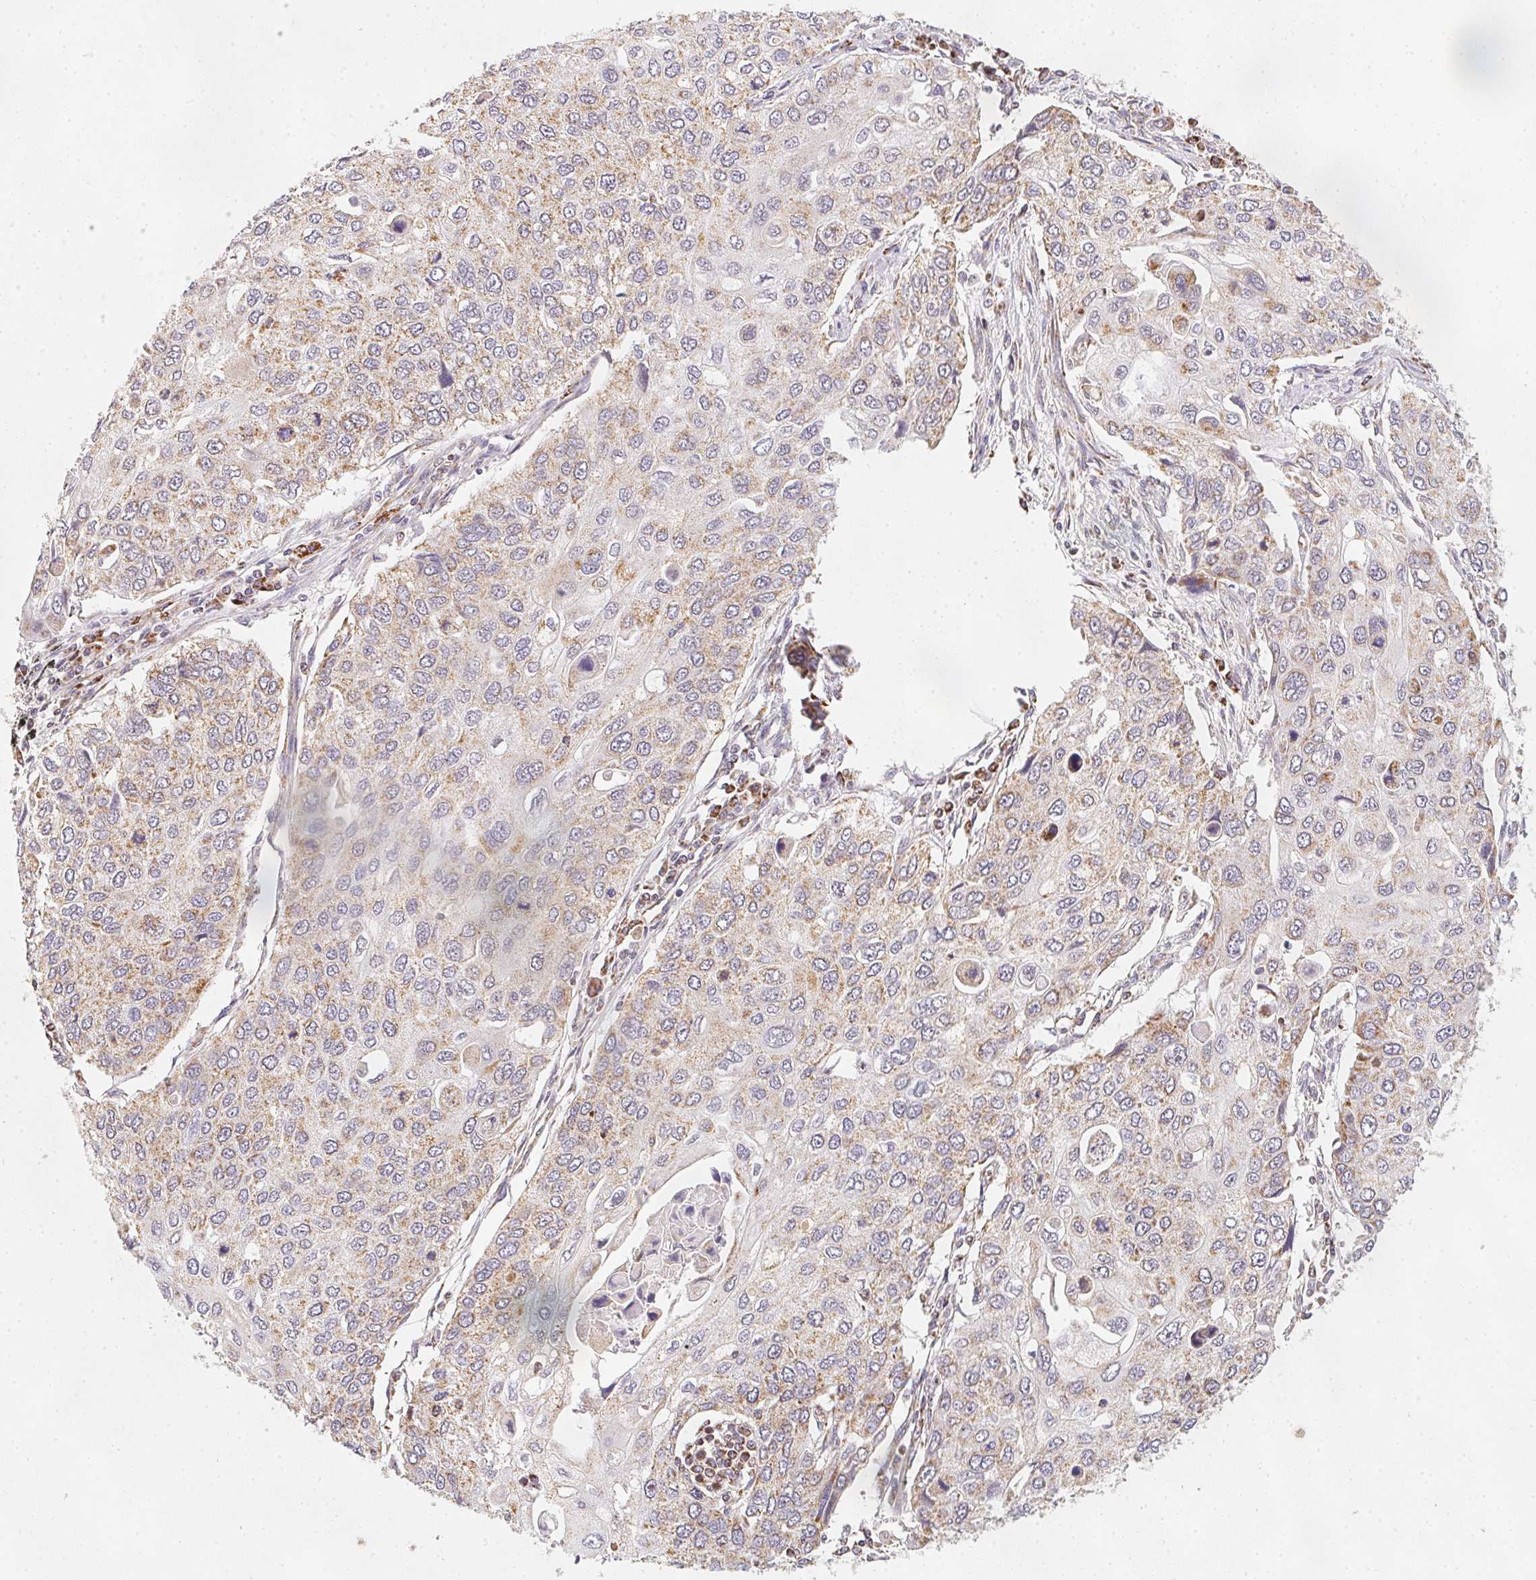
{"staining": {"intensity": "weak", "quantity": "25%-75%", "location": "cytoplasmic/membranous"}, "tissue": "lung cancer", "cell_type": "Tumor cells", "image_type": "cancer", "snomed": [{"axis": "morphology", "description": "Squamous cell carcinoma, NOS"}, {"axis": "morphology", "description": "Squamous cell carcinoma, metastatic, NOS"}, {"axis": "topography", "description": "Lung"}], "caption": "Immunohistochemical staining of lung cancer (squamous cell carcinoma) demonstrates low levels of weak cytoplasmic/membranous expression in approximately 25%-75% of tumor cells.", "gene": "NDUFS6", "patient": {"sex": "male", "age": 63}}